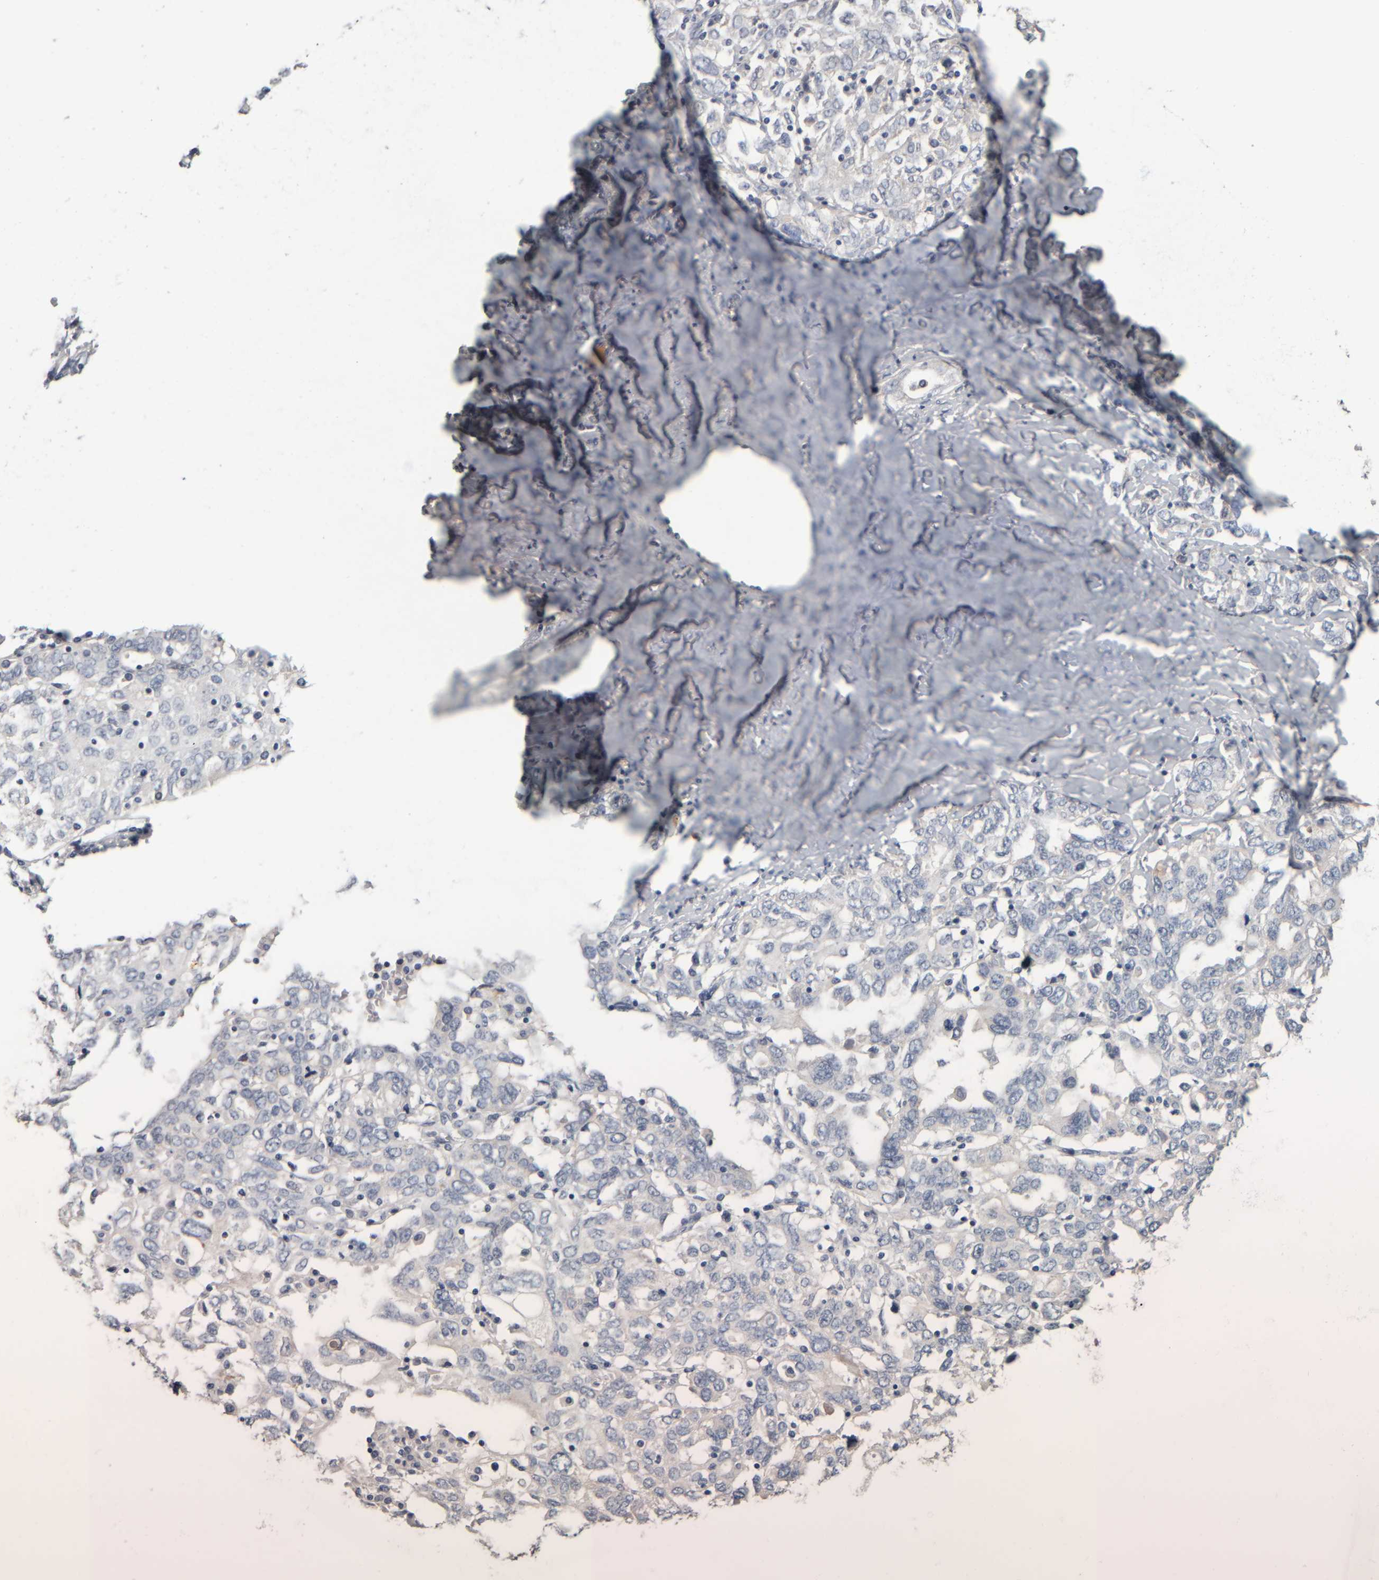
{"staining": {"intensity": "negative", "quantity": "none", "location": "none"}, "tissue": "ovarian cancer", "cell_type": "Tumor cells", "image_type": "cancer", "snomed": [{"axis": "morphology", "description": "Carcinoma, endometroid"}, {"axis": "topography", "description": "Ovary"}], "caption": "The immunohistochemistry (IHC) micrograph has no significant expression in tumor cells of ovarian cancer tissue.", "gene": "CAVIN4", "patient": {"sex": "female", "age": 62}}